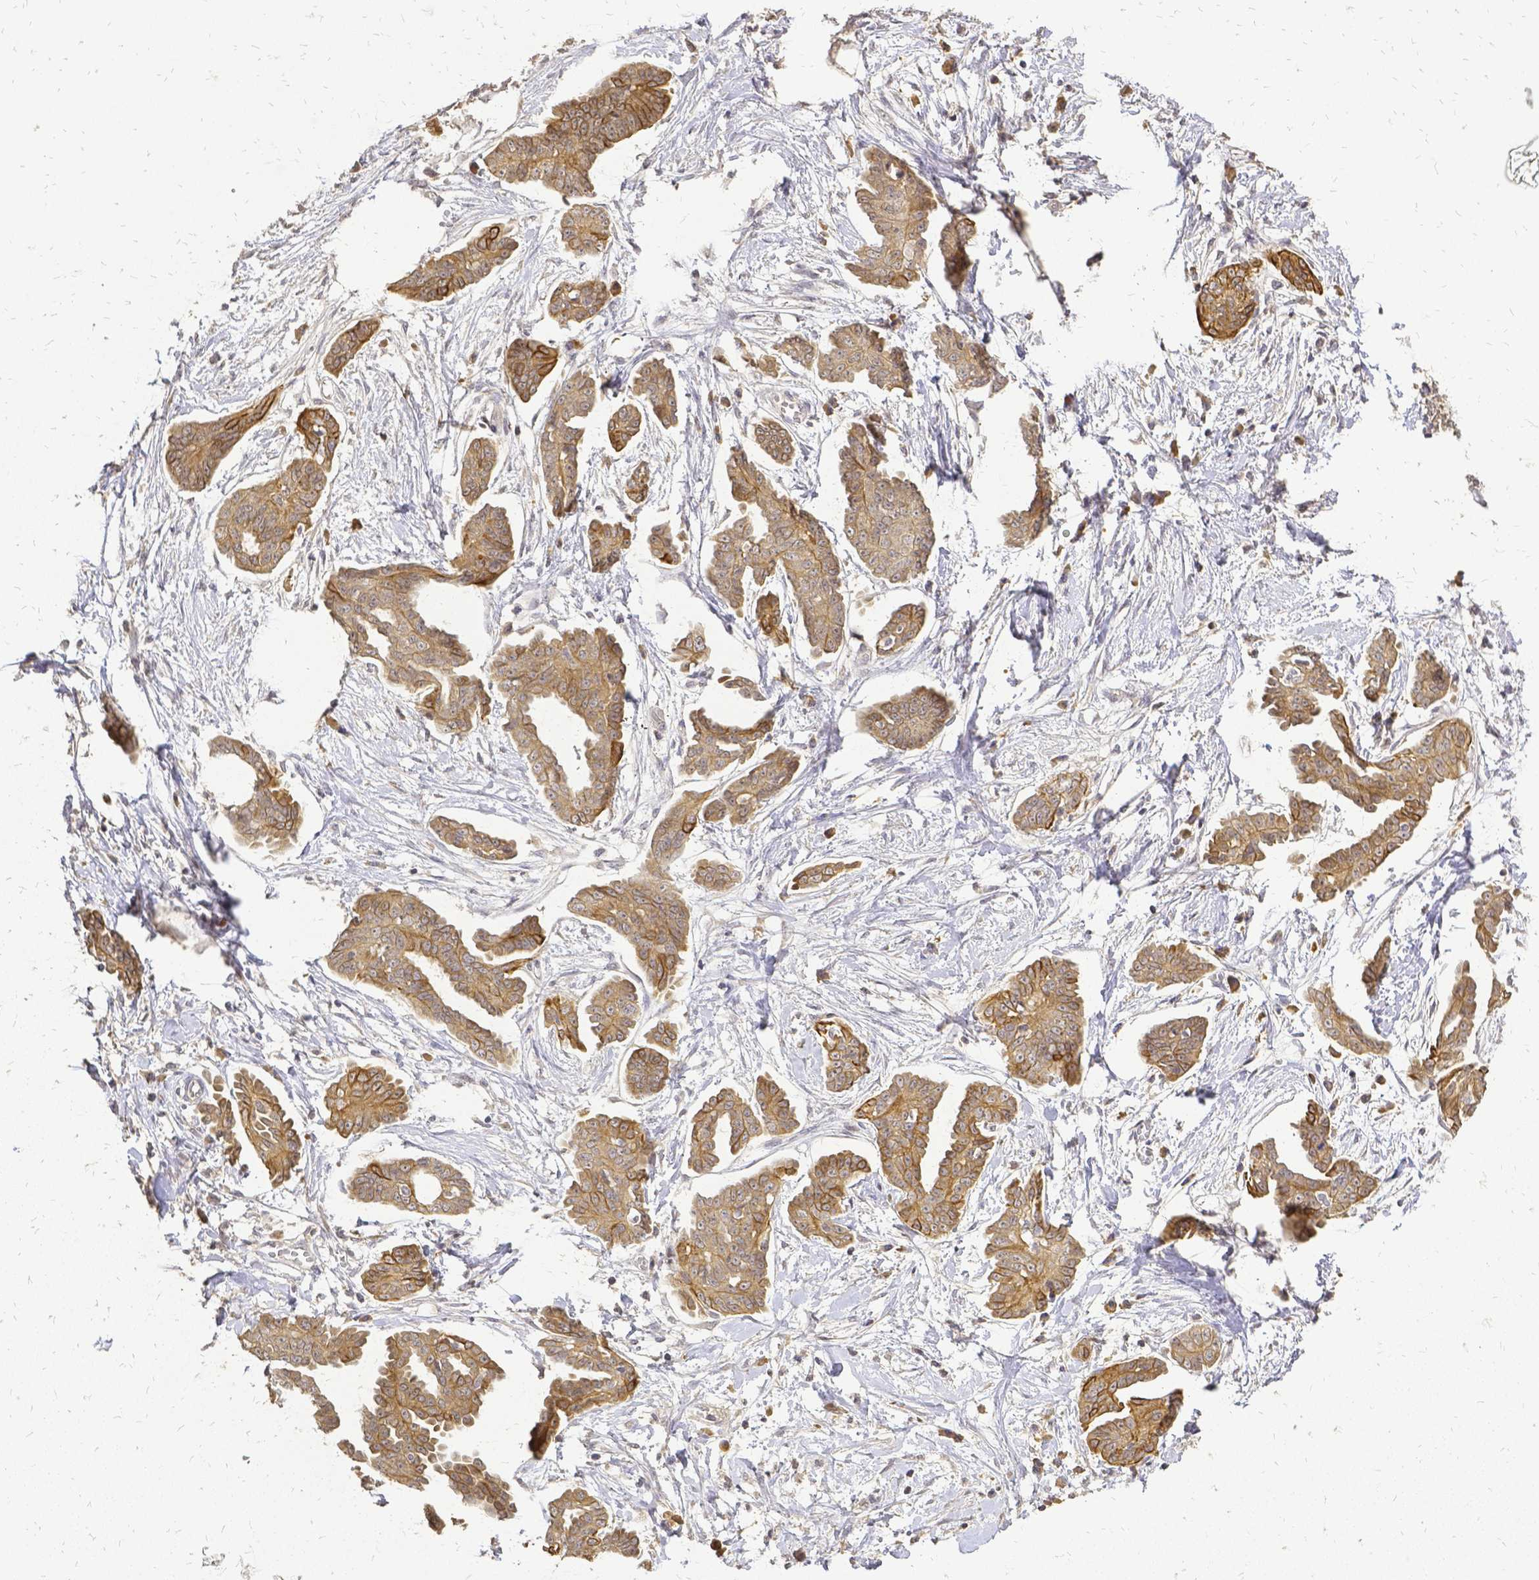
{"staining": {"intensity": "moderate", "quantity": ">75%", "location": "cytoplasmic/membranous"}, "tissue": "ovarian cancer", "cell_type": "Tumor cells", "image_type": "cancer", "snomed": [{"axis": "morphology", "description": "Cystadenocarcinoma, serous, NOS"}, {"axis": "topography", "description": "Ovary"}], "caption": "Protein staining of serous cystadenocarcinoma (ovarian) tissue demonstrates moderate cytoplasmic/membranous expression in approximately >75% of tumor cells. (brown staining indicates protein expression, while blue staining denotes nuclei).", "gene": "CIB1", "patient": {"sex": "female", "age": 71}}